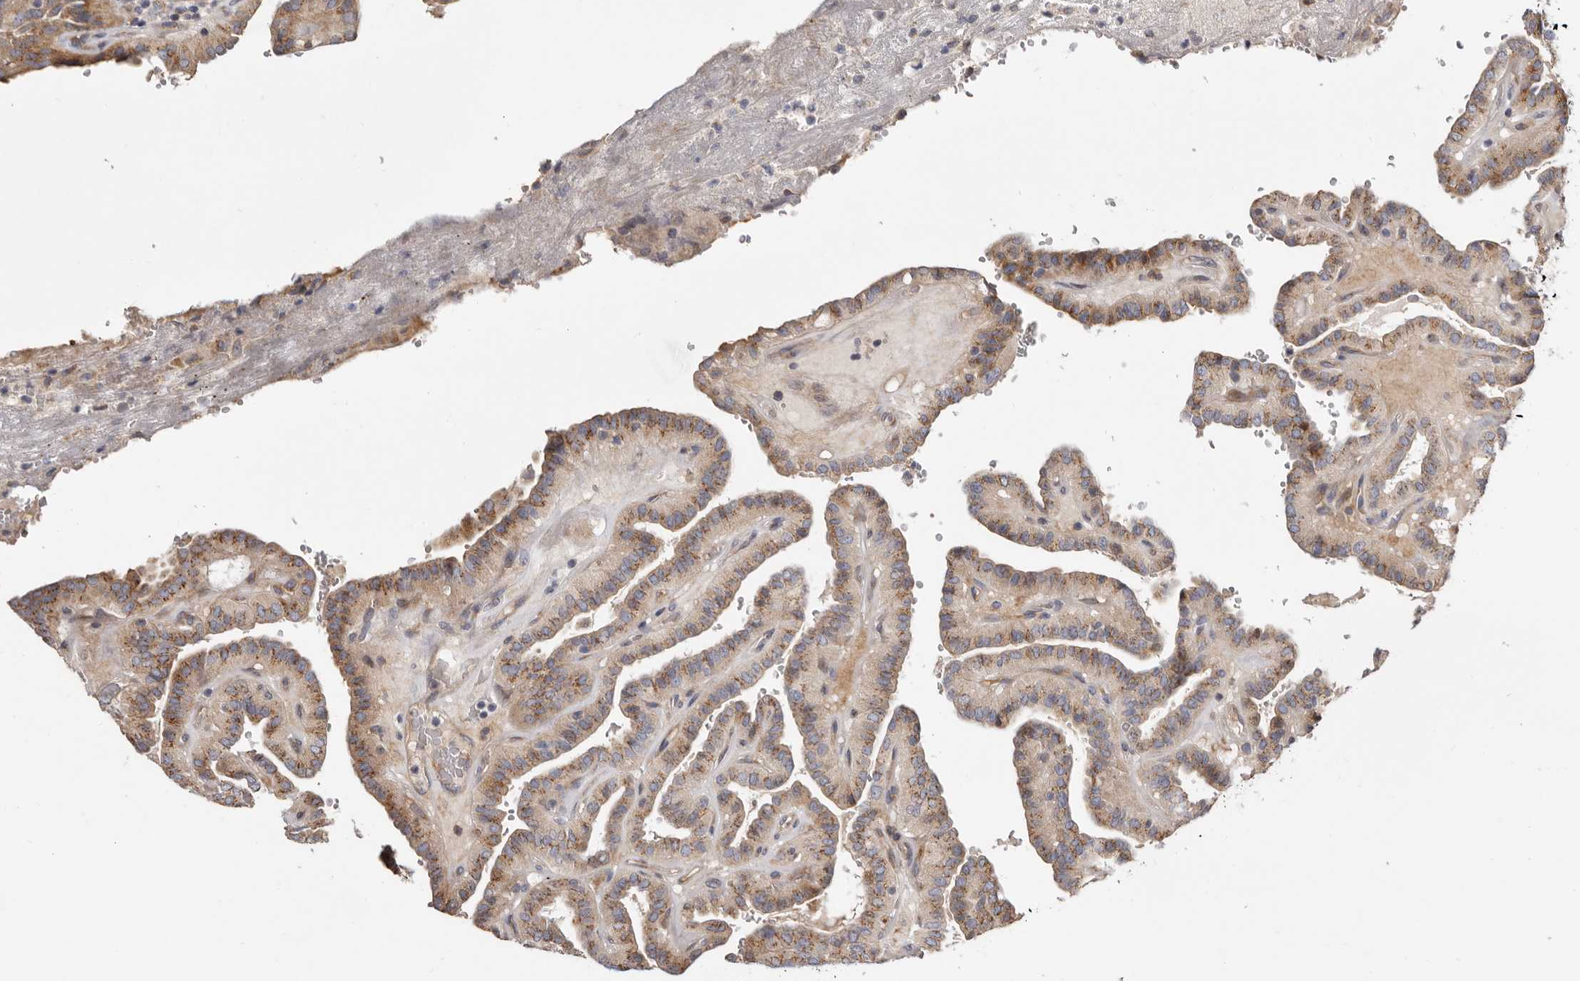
{"staining": {"intensity": "moderate", "quantity": "25%-75%", "location": "cytoplasmic/membranous"}, "tissue": "thyroid cancer", "cell_type": "Tumor cells", "image_type": "cancer", "snomed": [{"axis": "morphology", "description": "Papillary adenocarcinoma, NOS"}, {"axis": "topography", "description": "Thyroid gland"}], "caption": "Thyroid cancer tissue displays moderate cytoplasmic/membranous positivity in about 25%-75% of tumor cells, visualized by immunohistochemistry. (Brightfield microscopy of DAB IHC at high magnification).", "gene": "ASIC5", "patient": {"sex": "male", "age": 77}}